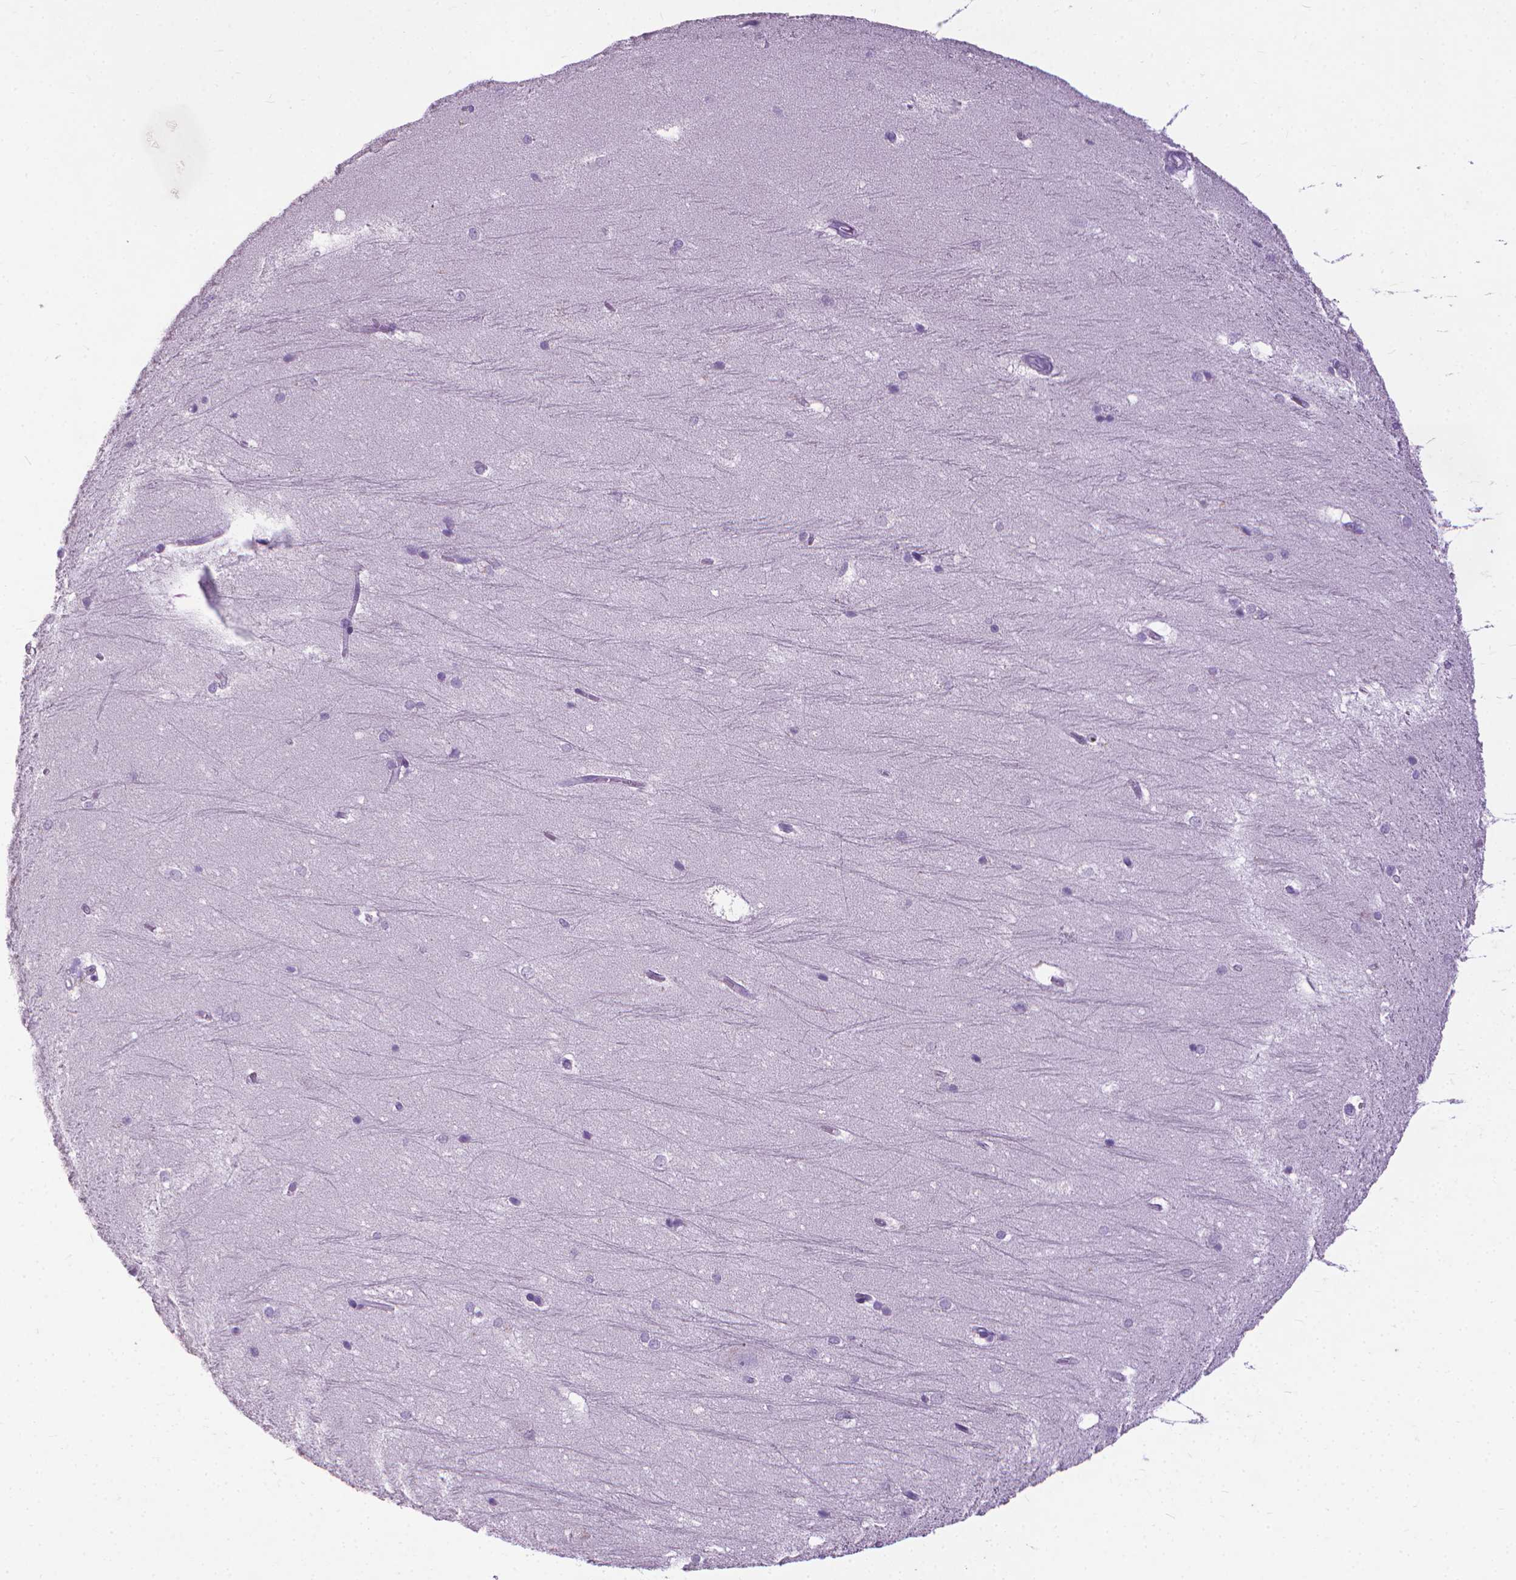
{"staining": {"intensity": "negative", "quantity": "none", "location": "none"}, "tissue": "hippocampus", "cell_type": "Glial cells", "image_type": "normal", "snomed": [{"axis": "morphology", "description": "Normal tissue, NOS"}, {"axis": "topography", "description": "Cerebral cortex"}, {"axis": "topography", "description": "Hippocampus"}], "caption": "A photomicrograph of hippocampus stained for a protein exhibits no brown staining in glial cells. (Brightfield microscopy of DAB IHC at high magnification).", "gene": "KRT5", "patient": {"sex": "female", "age": 19}}